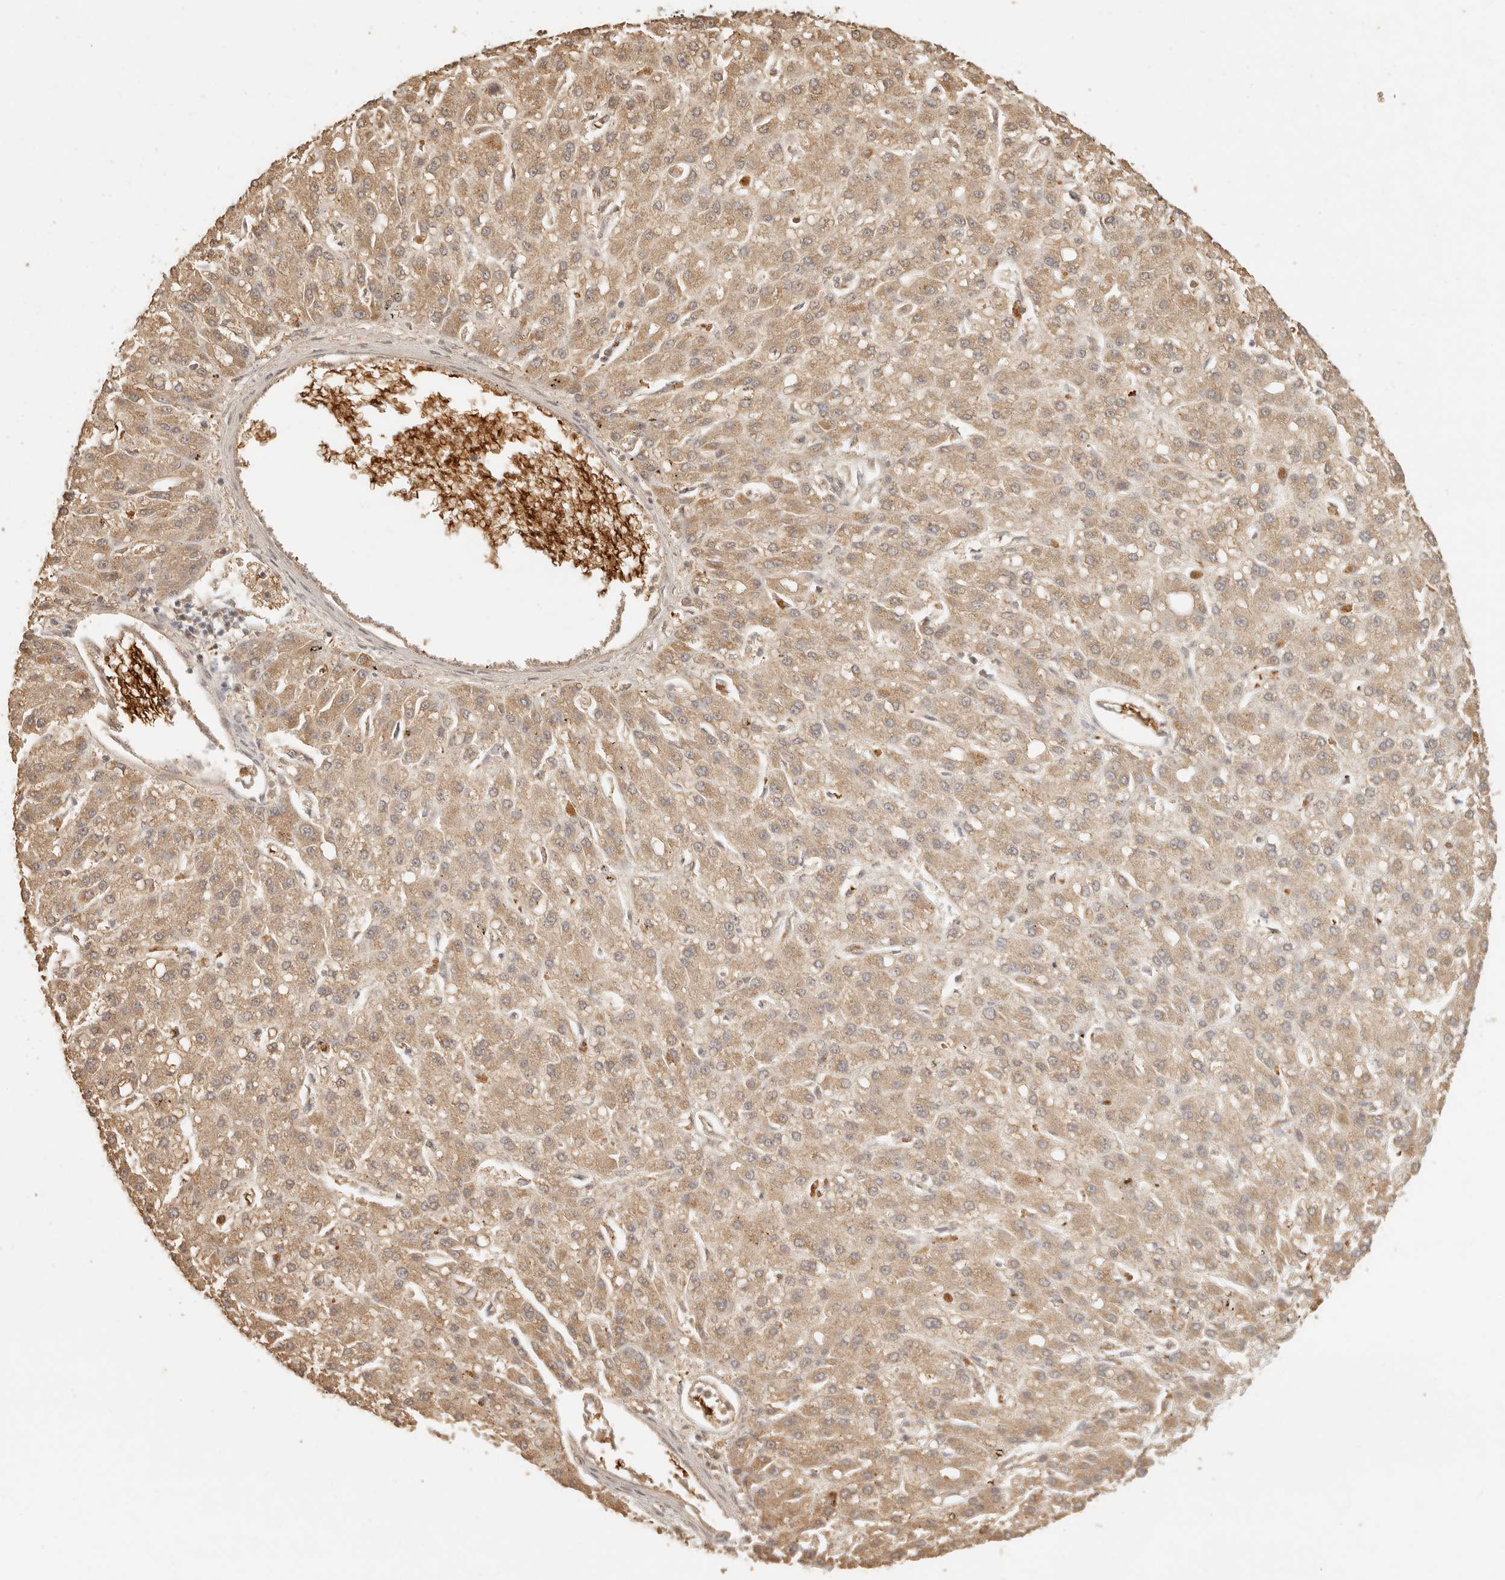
{"staining": {"intensity": "moderate", "quantity": ">75%", "location": "cytoplasmic/membranous"}, "tissue": "liver cancer", "cell_type": "Tumor cells", "image_type": "cancer", "snomed": [{"axis": "morphology", "description": "Carcinoma, Hepatocellular, NOS"}, {"axis": "topography", "description": "Liver"}], "caption": "There is medium levels of moderate cytoplasmic/membranous staining in tumor cells of liver cancer (hepatocellular carcinoma), as demonstrated by immunohistochemical staining (brown color).", "gene": "INTS11", "patient": {"sex": "male", "age": 67}}